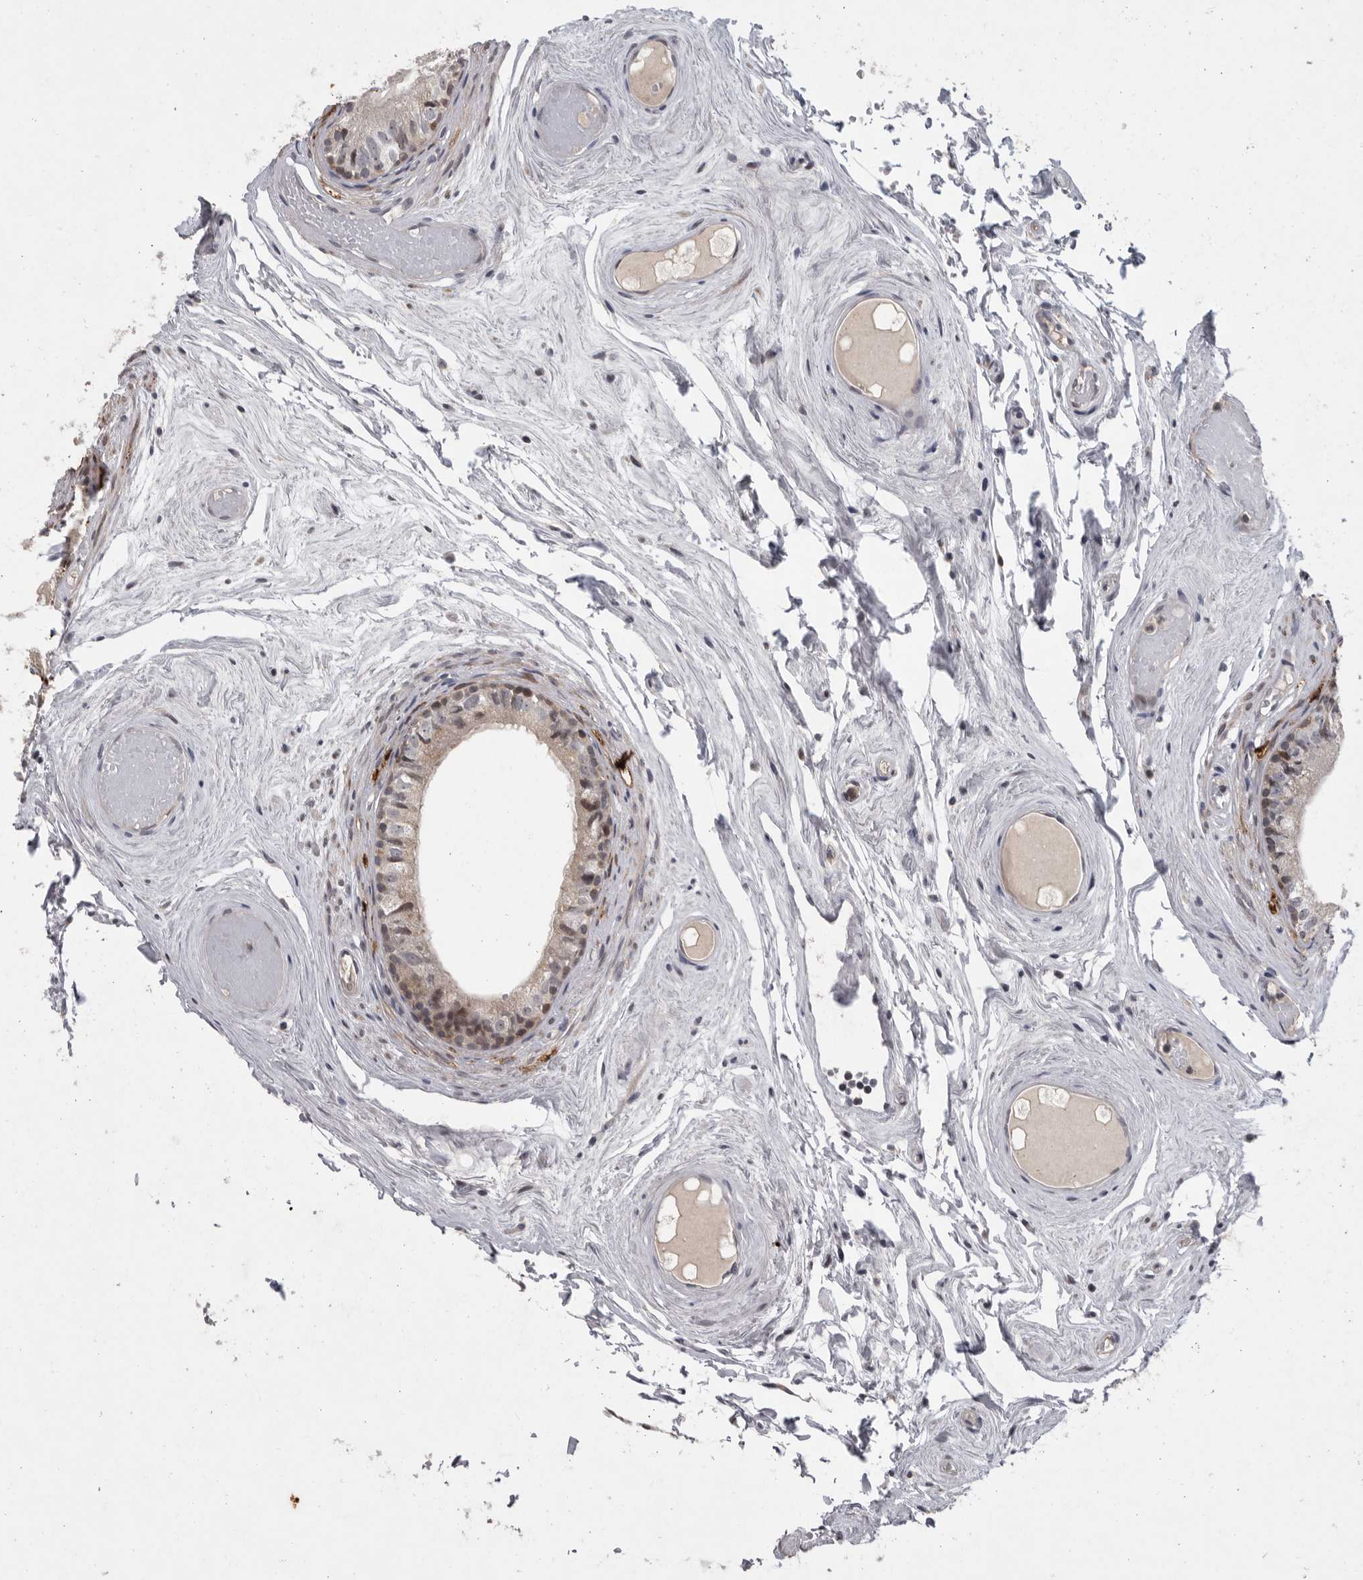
{"staining": {"intensity": "moderate", "quantity": "25%-75%", "location": "cytoplasmic/membranous"}, "tissue": "epididymis", "cell_type": "Glandular cells", "image_type": "normal", "snomed": [{"axis": "morphology", "description": "Normal tissue, NOS"}, {"axis": "topography", "description": "Epididymis"}], "caption": "A brown stain highlights moderate cytoplasmic/membranous positivity of a protein in glandular cells of normal epididymis.", "gene": "MAN2A1", "patient": {"sex": "male", "age": 79}}